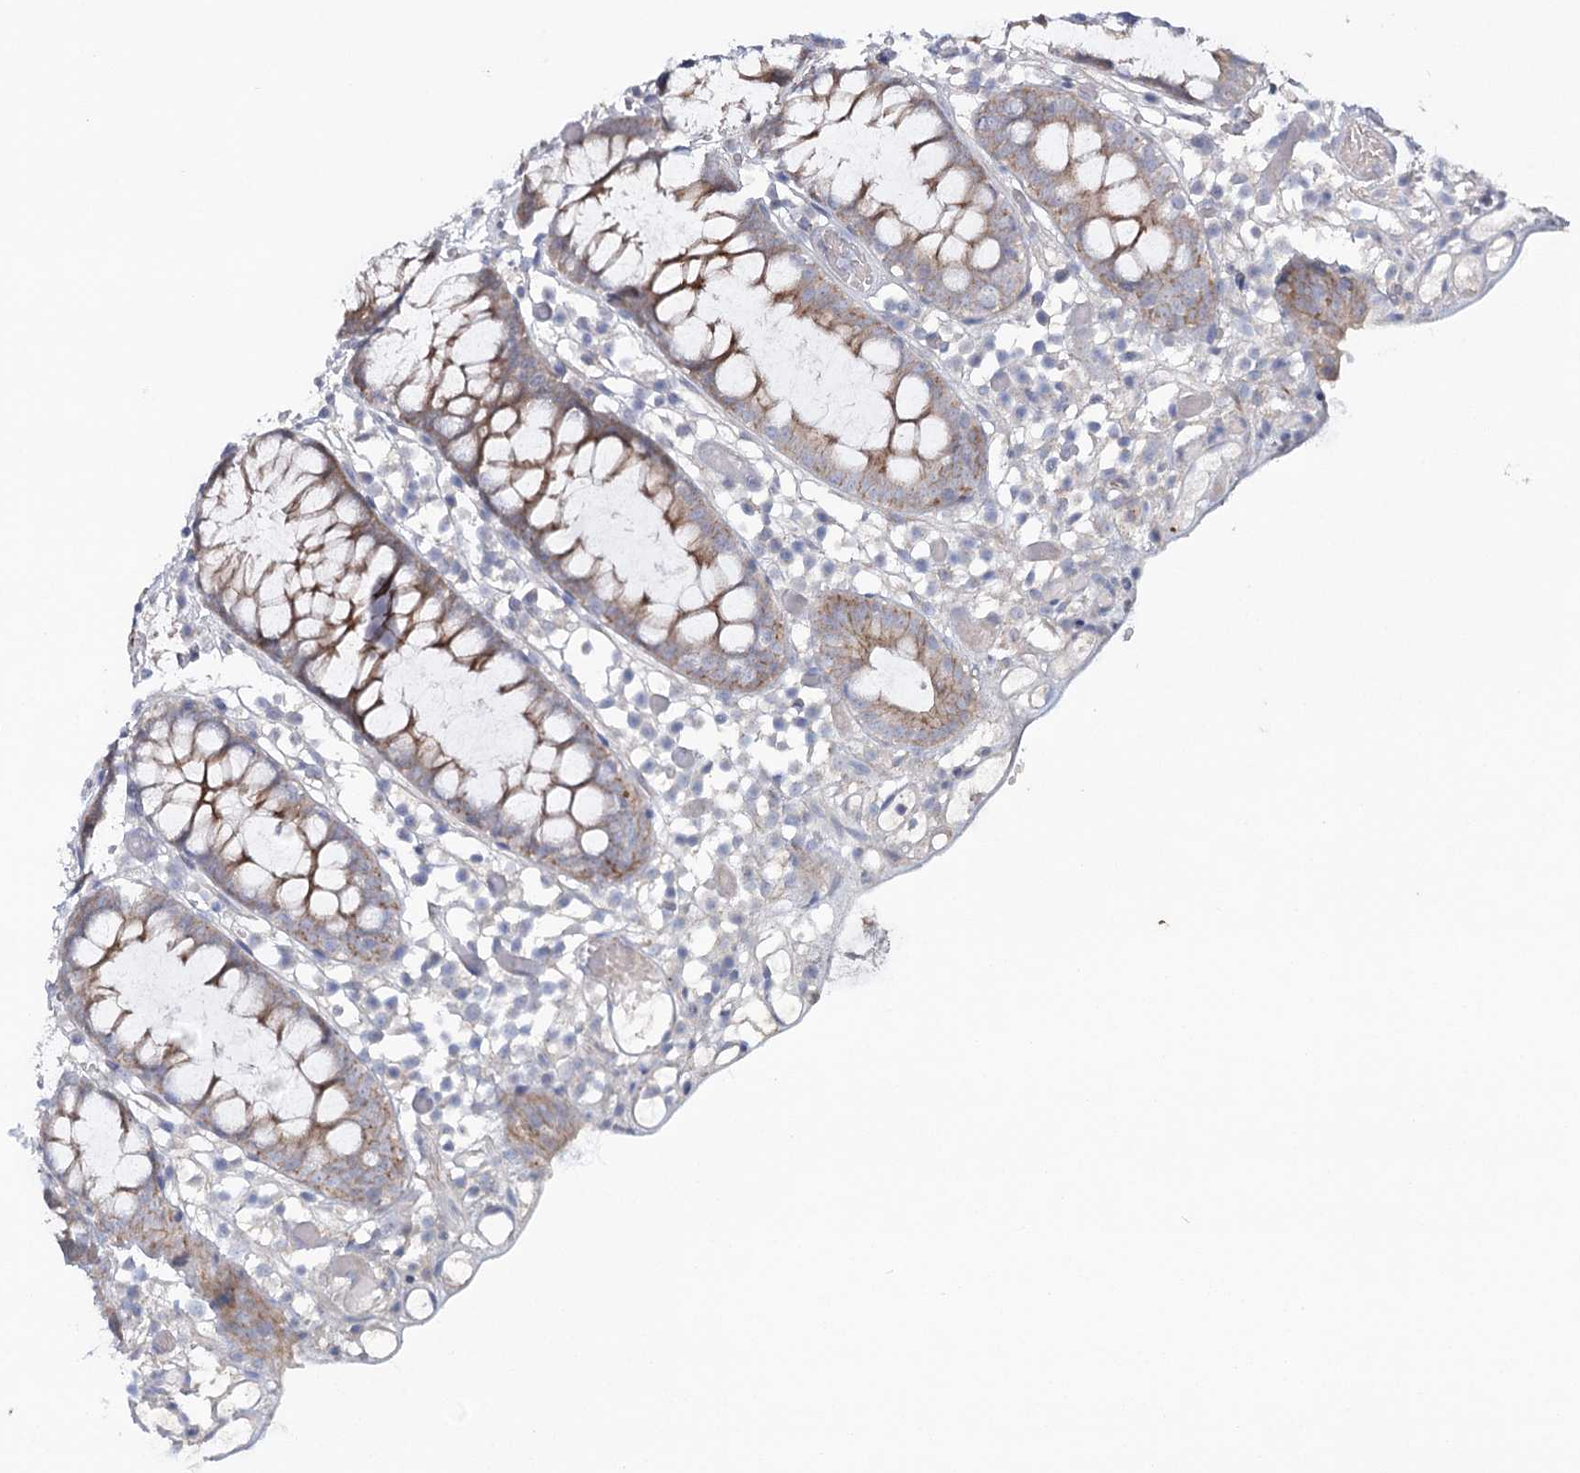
{"staining": {"intensity": "negative", "quantity": "none", "location": "none"}, "tissue": "colon", "cell_type": "Endothelial cells", "image_type": "normal", "snomed": [{"axis": "morphology", "description": "Normal tissue, NOS"}, {"axis": "topography", "description": "Colon"}], "caption": "This micrograph is of normal colon stained with immunohistochemistry (IHC) to label a protein in brown with the nuclei are counter-stained blue. There is no expression in endothelial cells. Nuclei are stained in blue.", "gene": "MAP3K13", "patient": {"sex": "male", "age": 14}}